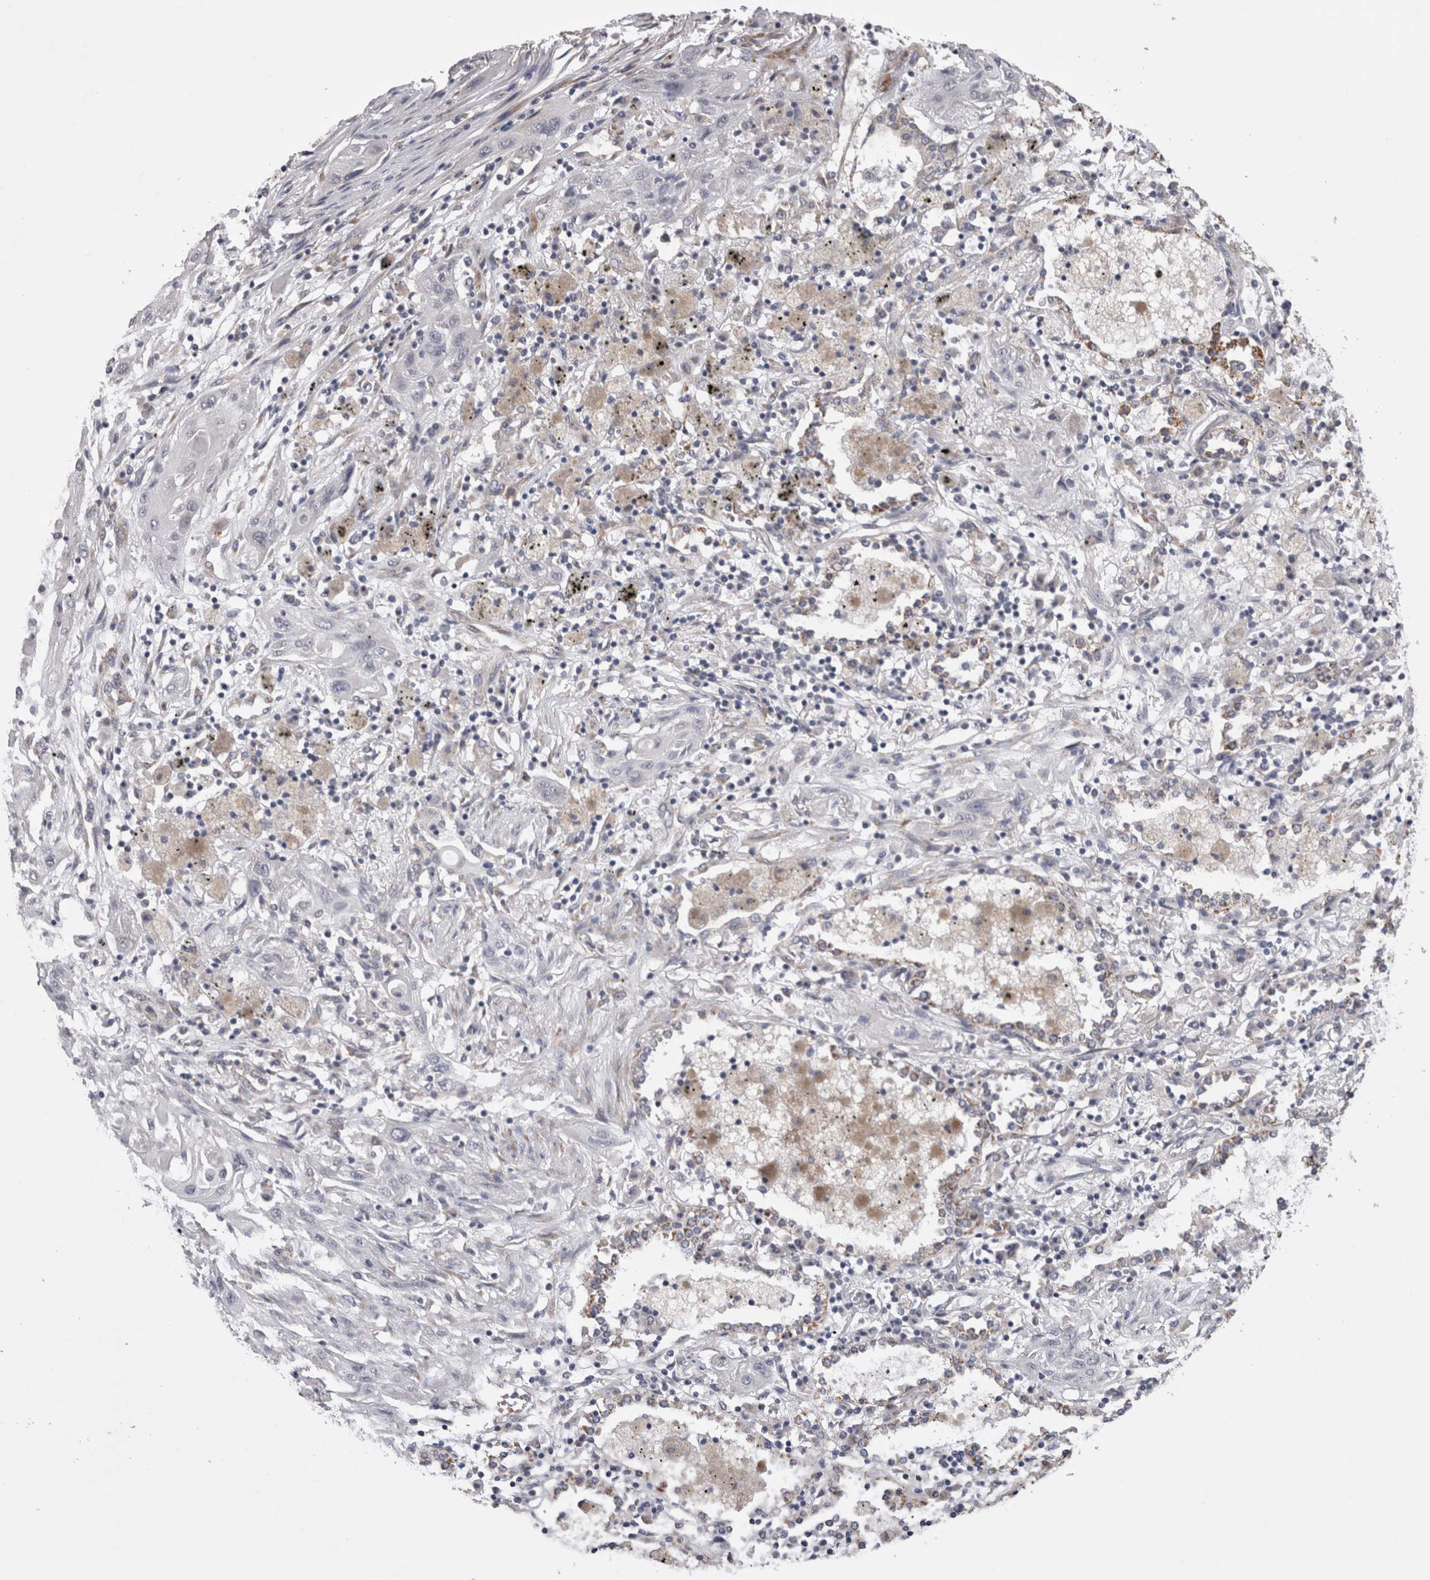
{"staining": {"intensity": "negative", "quantity": "none", "location": "none"}, "tissue": "lung cancer", "cell_type": "Tumor cells", "image_type": "cancer", "snomed": [{"axis": "morphology", "description": "Squamous cell carcinoma, NOS"}, {"axis": "topography", "description": "Lung"}], "caption": "Immunohistochemical staining of human lung cancer reveals no significant positivity in tumor cells.", "gene": "ARHGAP29", "patient": {"sex": "female", "age": 47}}